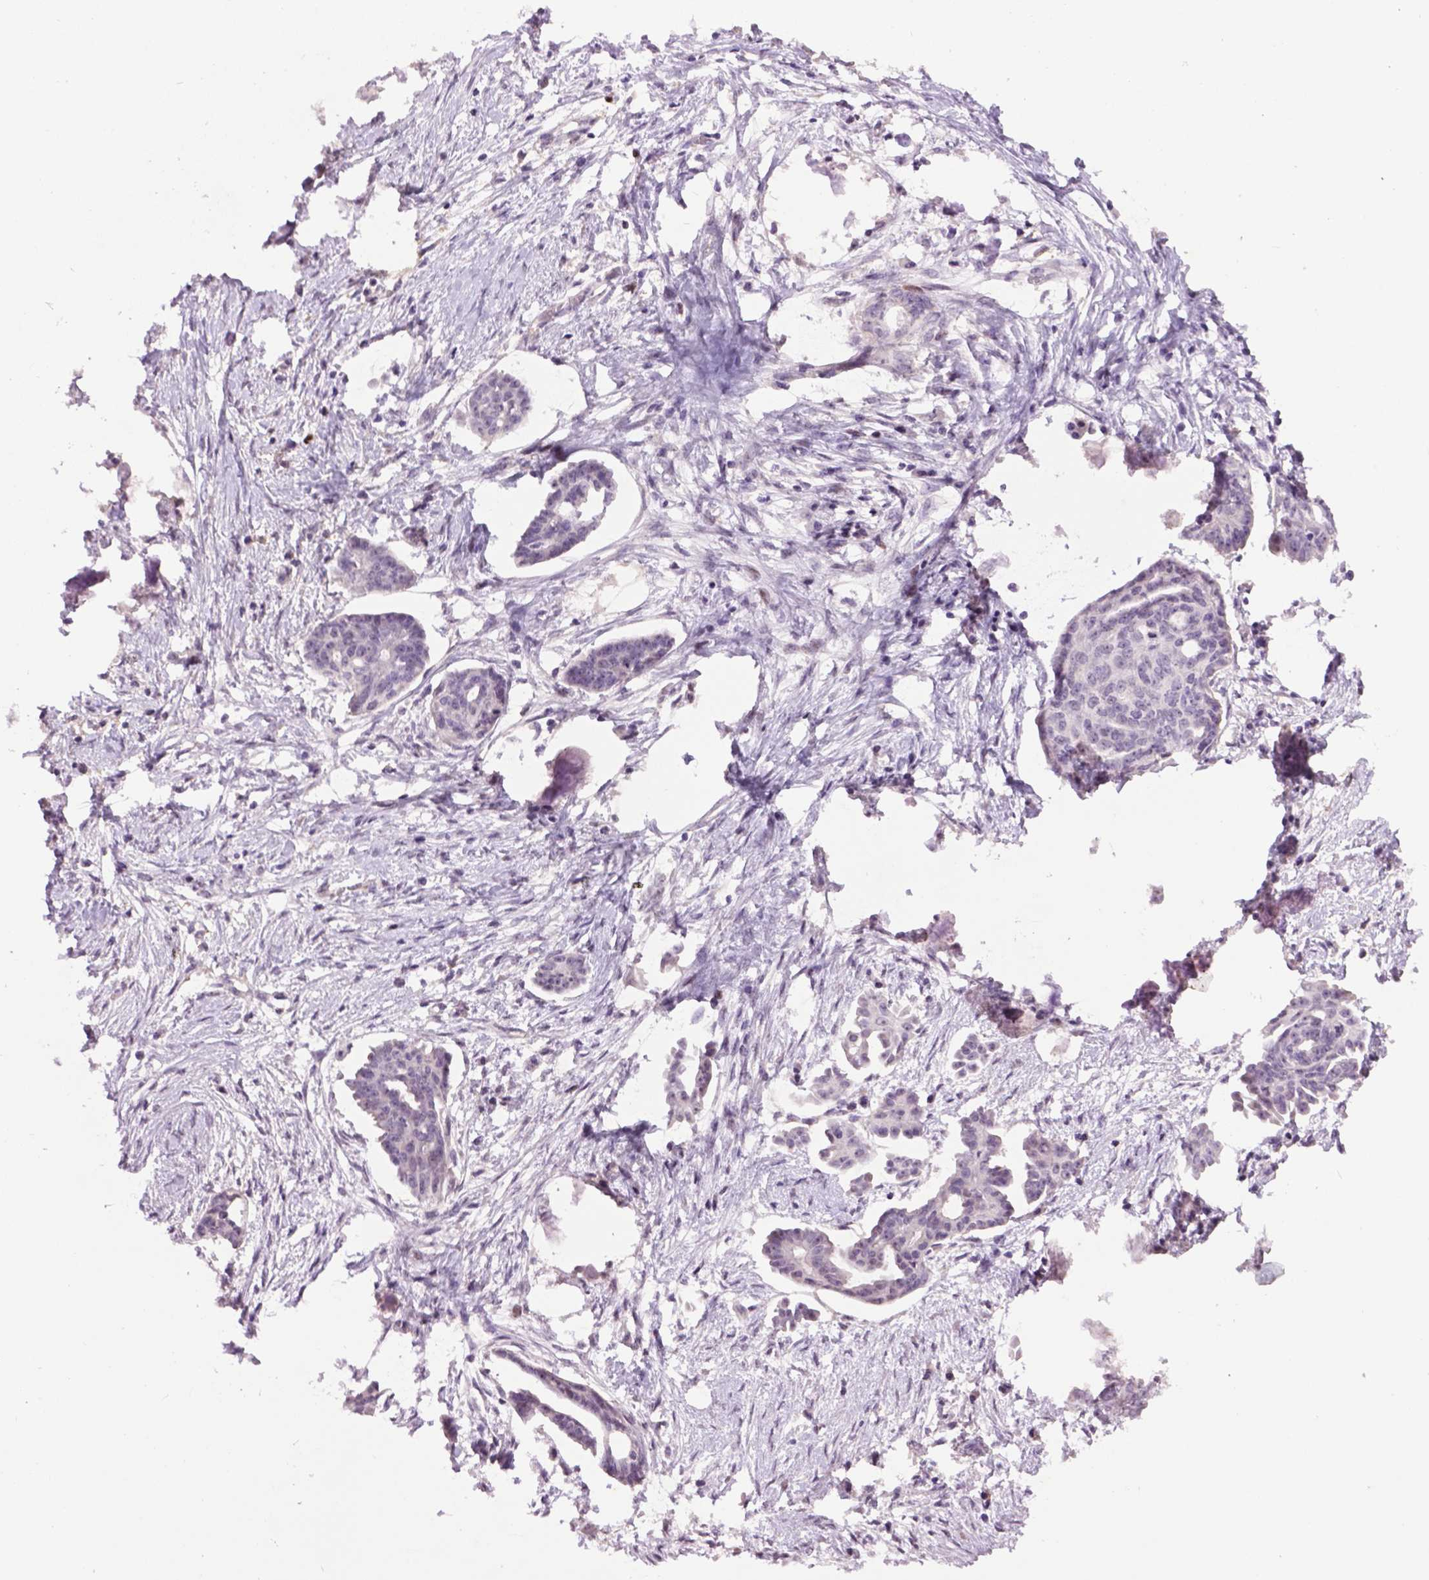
{"staining": {"intensity": "negative", "quantity": "none", "location": "none"}, "tissue": "ovarian cancer", "cell_type": "Tumor cells", "image_type": "cancer", "snomed": [{"axis": "morphology", "description": "Cystadenocarcinoma, serous, NOS"}, {"axis": "topography", "description": "Ovary"}], "caption": "Tumor cells show no significant protein staining in ovarian serous cystadenocarcinoma.", "gene": "TH", "patient": {"sex": "female", "age": 71}}